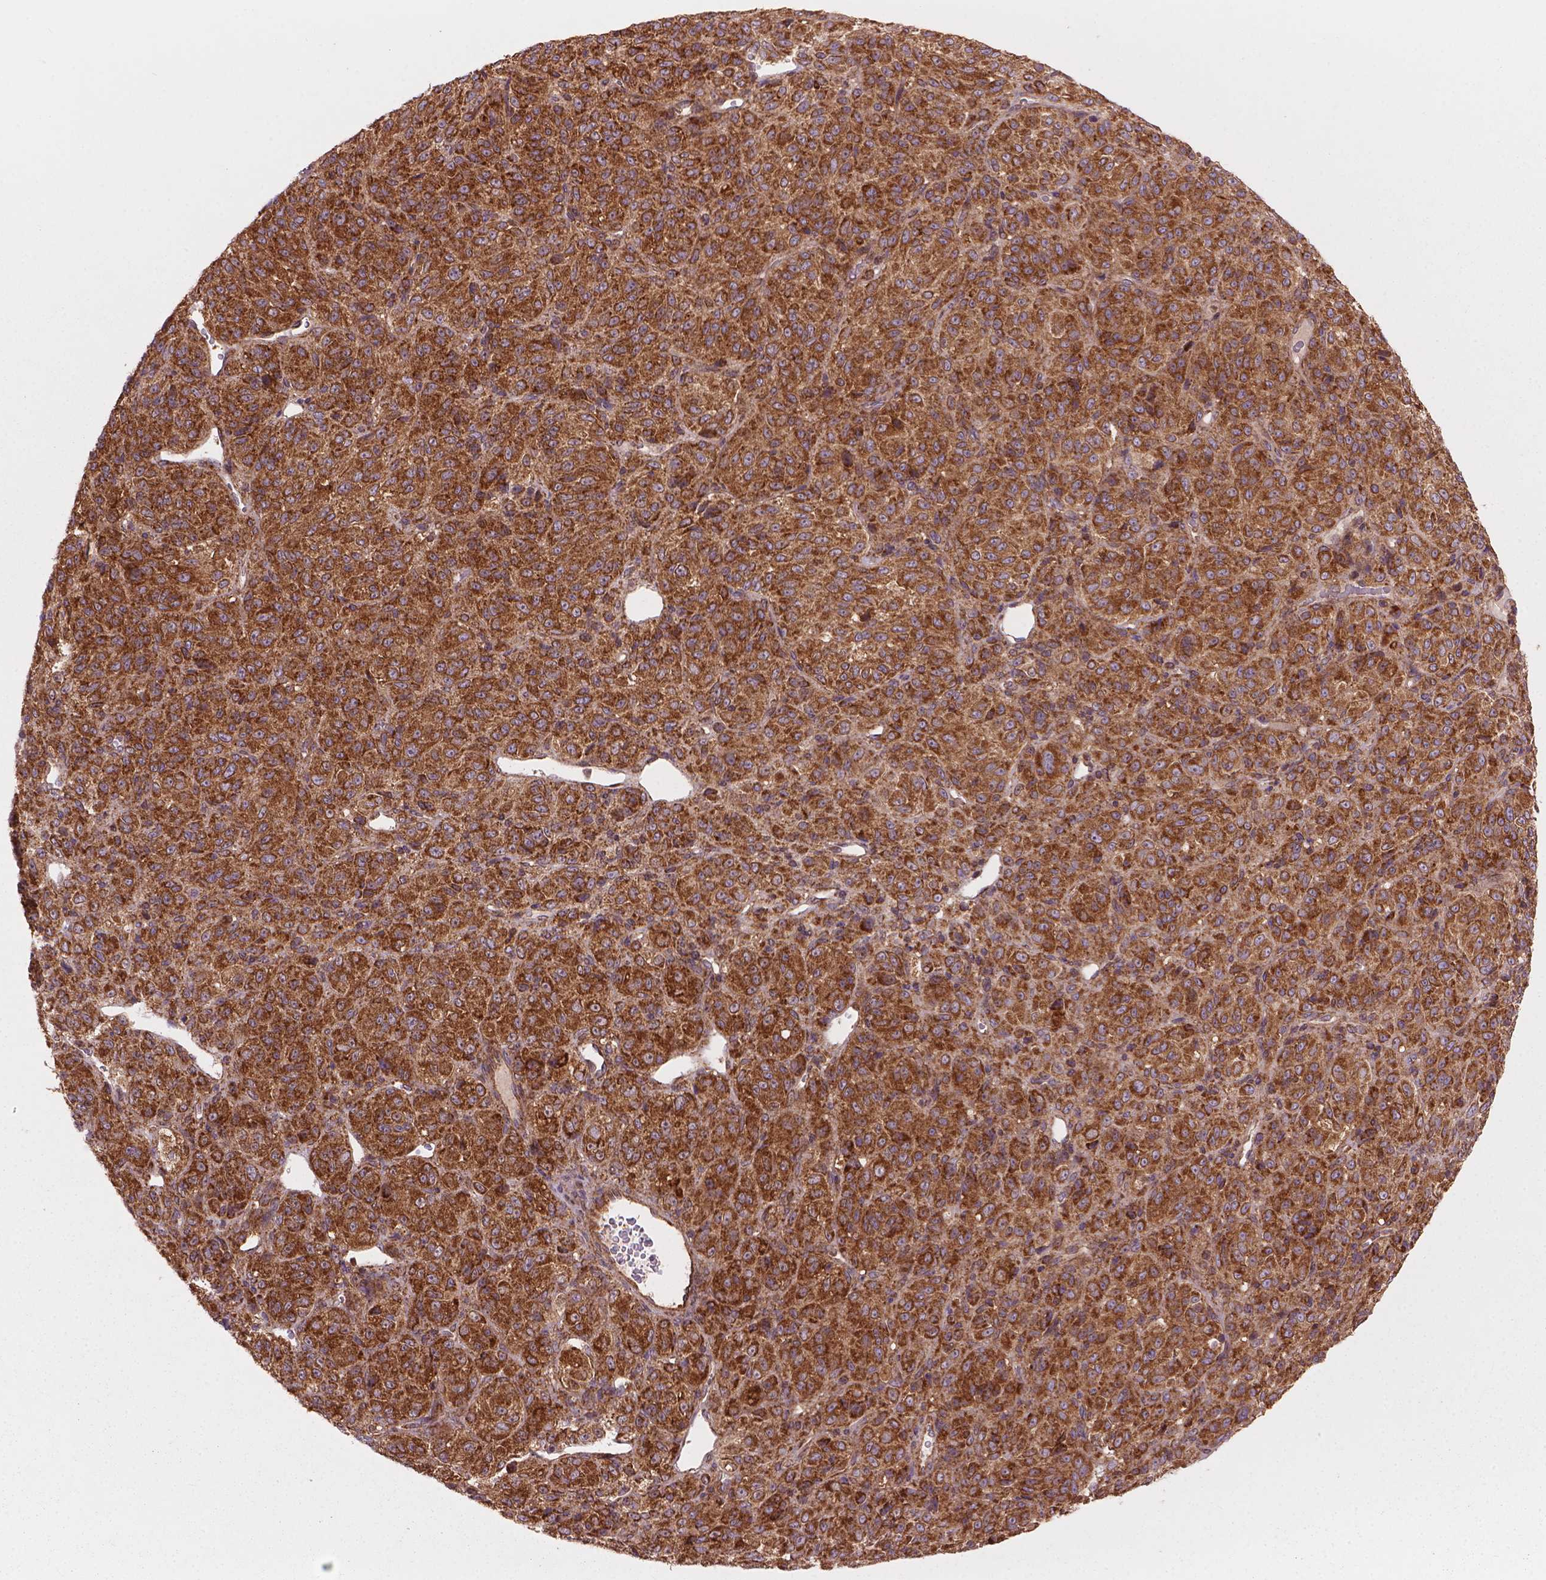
{"staining": {"intensity": "moderate", "quantity": ">75%", "location": "cytoplasmic/membranous"}, "tissue": "melanoma", "cell_type": "Tumor cells", "image_type": "cancer", "snomed": [{"axis": "morphology", "description": "Malignant melanoma, Metastatic site"}, {"axis": "topography", "description": "Brain"}], "caption": "Immunohistochemical staining of malignant melanoma (metastatic site) demonstrates moderate cytoplasmic/membranous protein positivity in about >75% of tumor cells.", "gene": "VARS2", "patient": {"sex": "female", "age": 56}}